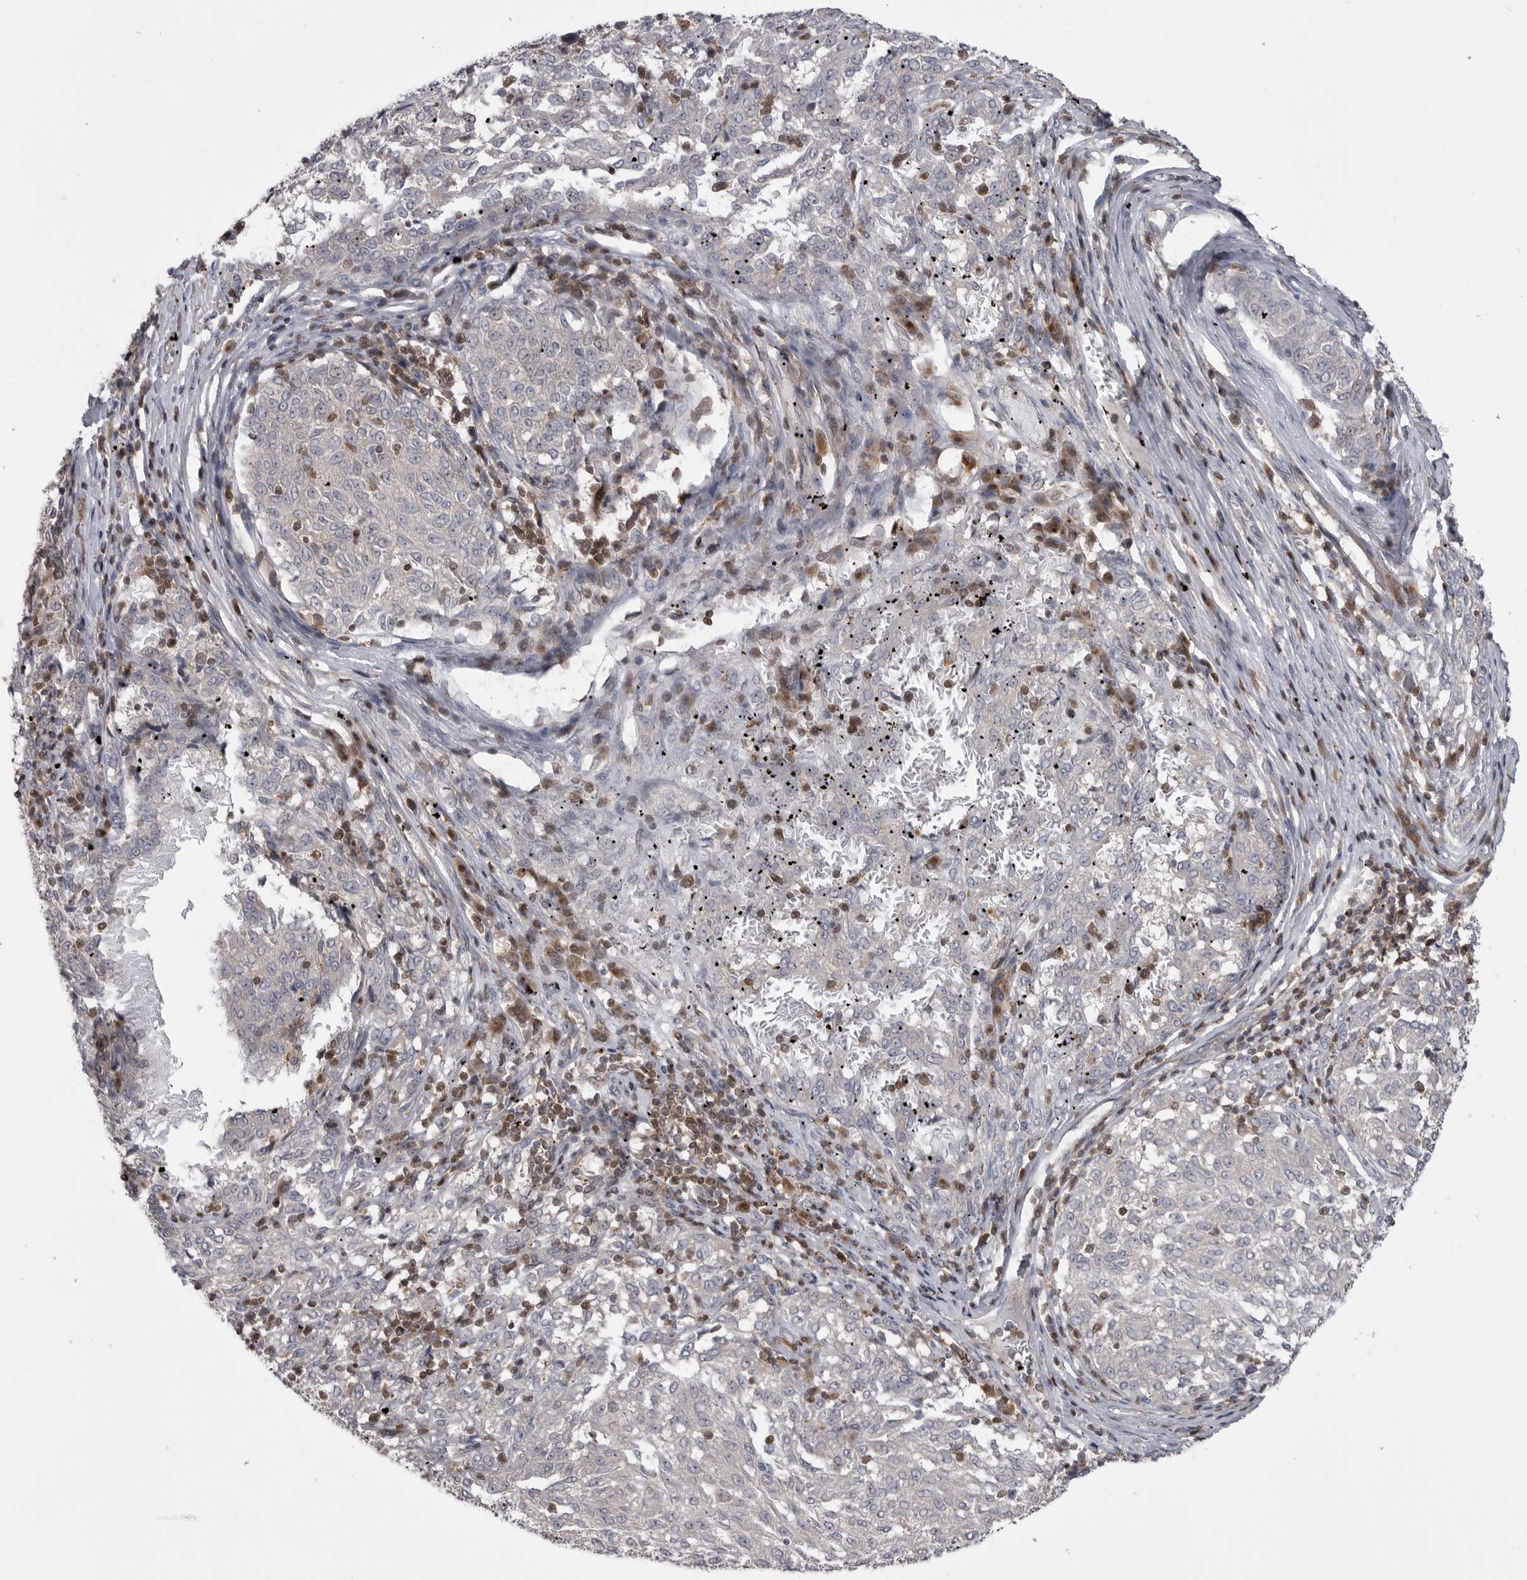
{"staining": {"intensity": "negative", "quantity": "none", "location": "none"}, "tissue": "melanoma", "cell_type": "Tumor cells", "image_type": "cancer", "snomed": [{"axis": "morphology", "description": "Malignant melanoma, NOS"}, {"axis": "topography", "description": "Skin"}], "caption": "Immunohistochemistry photomicrograph of neoplastic tissue: malignant melanoma stained with DAB shows no significant protein staining in tumor cells.", "gene": "MAPK13", "patient": {"sex": "female", "age": 72}}